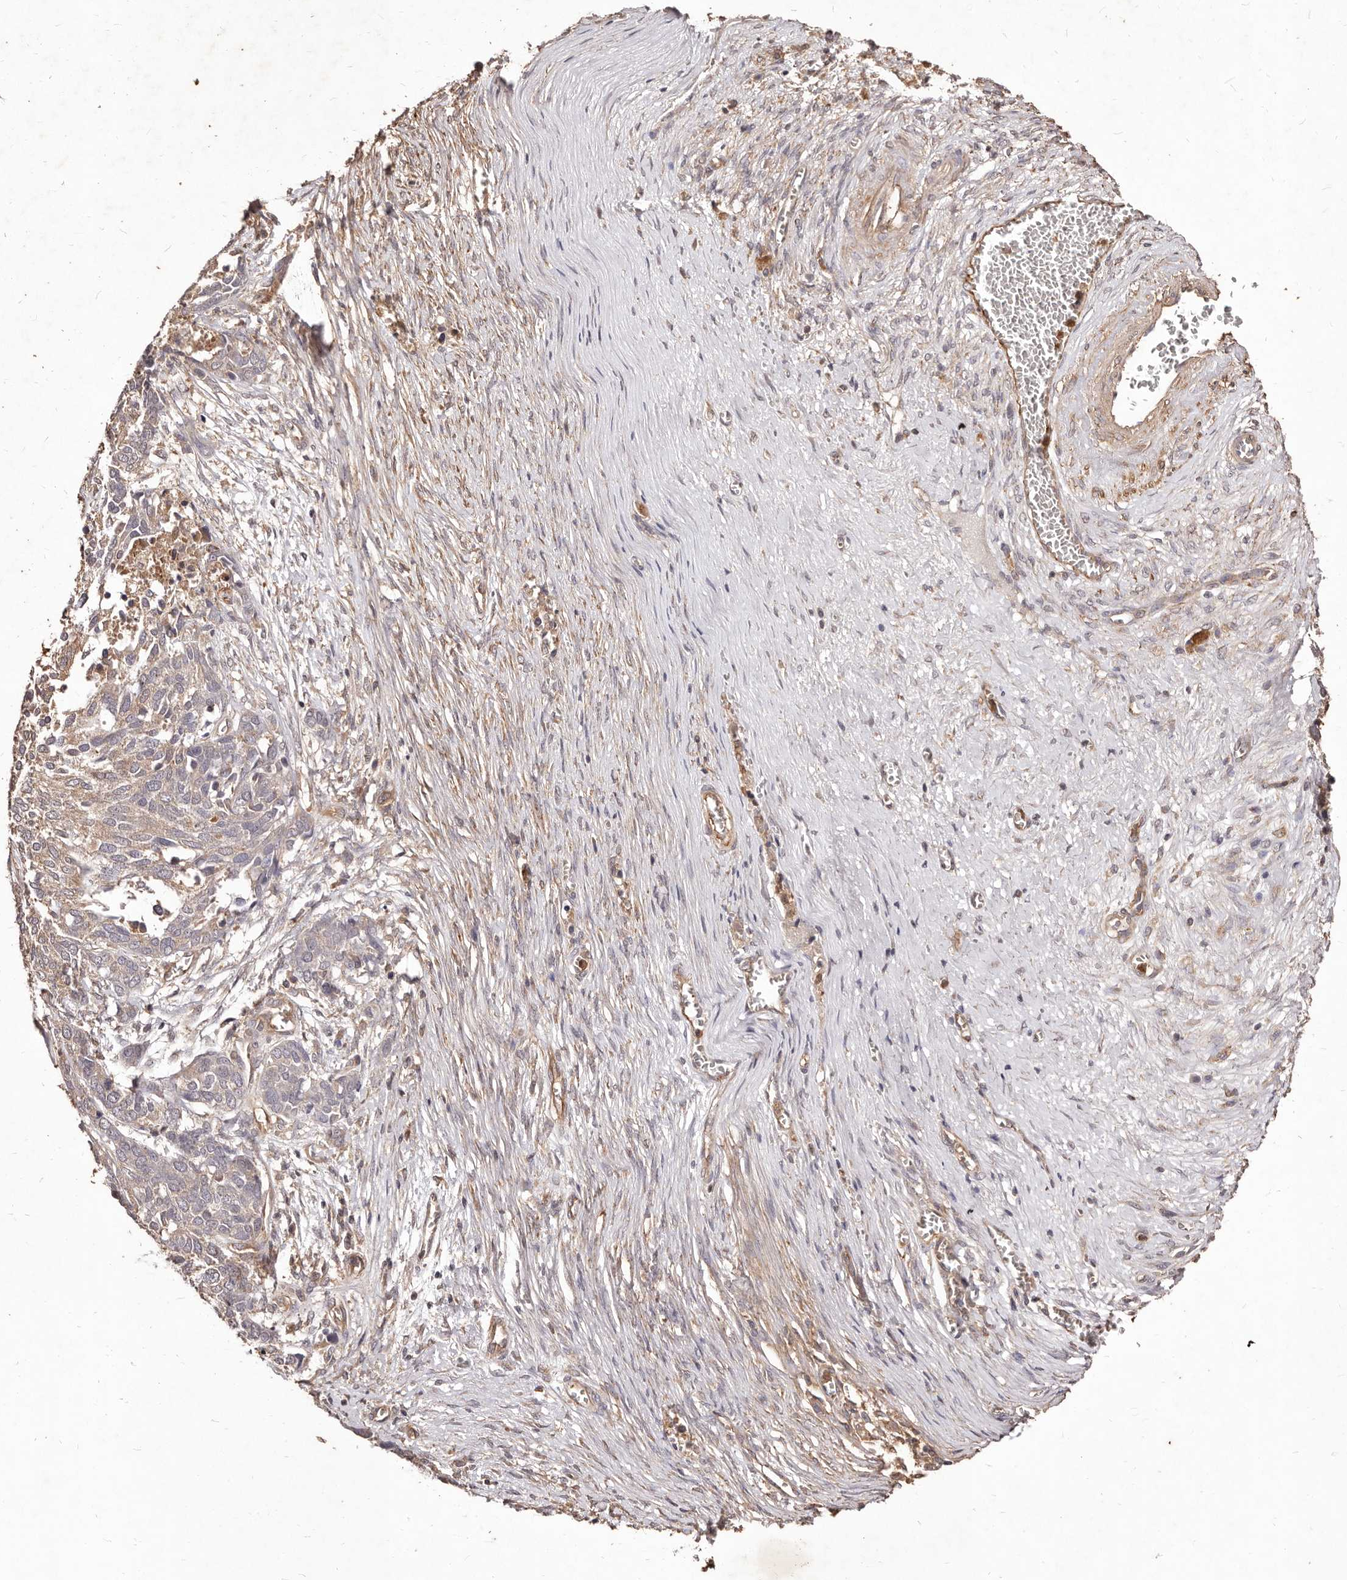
{"staining": {"intensity": "weak", "quantity": "<25%", "location": "cytoplasmic/membranous"}, "tissue": "ovarian cancer", "cell_type": "Tumor cells", "image_type": "cancer", "snomed": [{"axis": "morphology", "description": "Cystadenocarcinoma, serous, NOS"}, {"axis": "topography", "description": "Ovary"}], "caption": "Tumor cells are negative for brown protein staining in ovarian cancer. Brightfield microscopy of immunohistochemistry stained with DAB (3,3'-diaminobenzidine) (brown) and hematoxylin (blue), captured at high magnification.", "gene": "CCL14", "patient": {"sex": "female", "age": 44}}